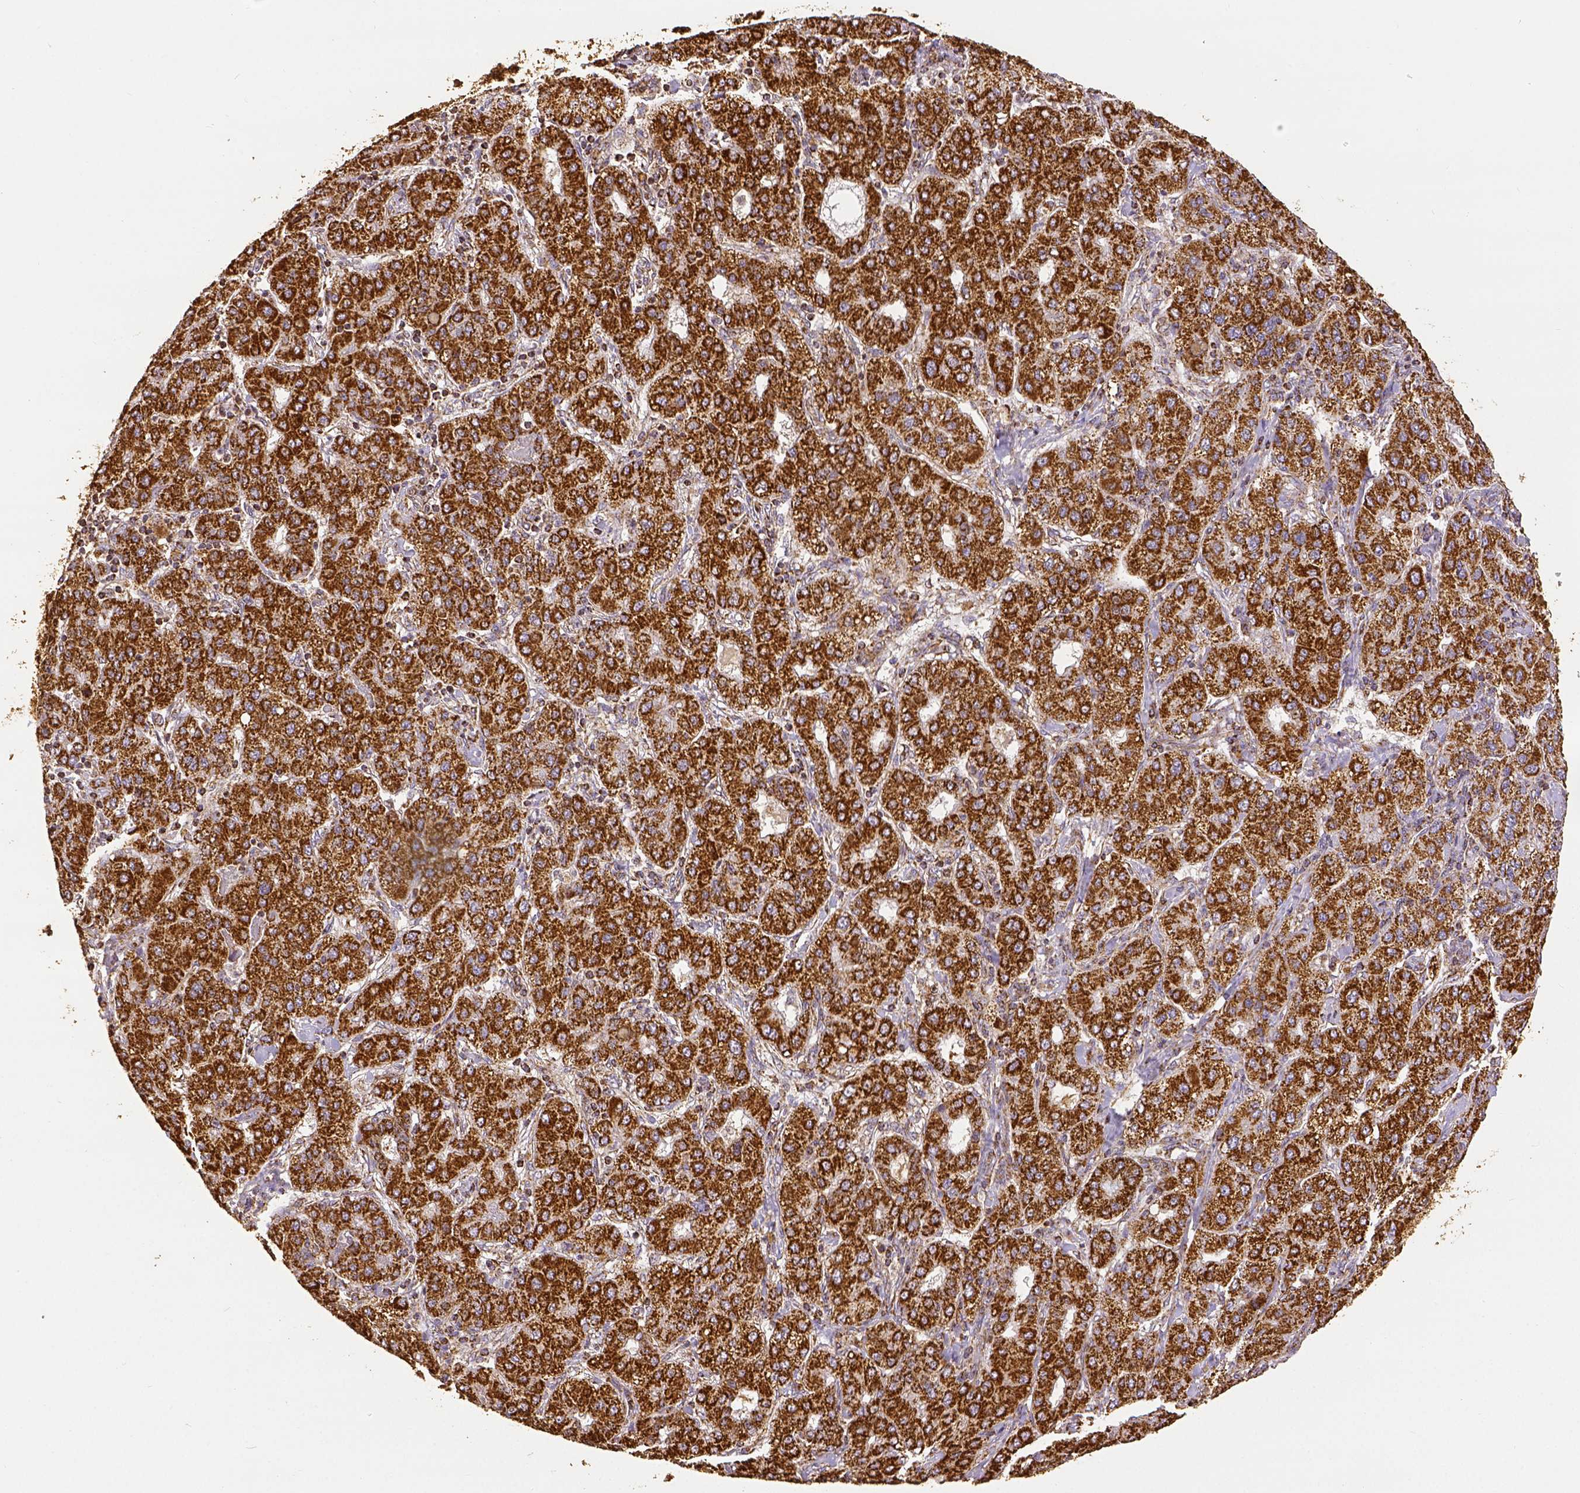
{"staining": {"intensity": "strong", "quantity": ">75%", "location": "cytoplasmic/membranous"}, "tissue": "liver cancer", "cell_type": "Tumor cells", "image_type": "cancer", "snomed": [{"axis": "morphology", "description": "Carcinoma, Hepatocellular, NOS"}, {"axis": "topography", "description": "Liver"}], "caption": "Brown immunohistochemical staining in human liver cancer reveals strong cytoplasmic/membranous positivity in approximately >75% of tumor cells.", "gene": "SDHB", "patient": {"sex": "male", "age": 65}}